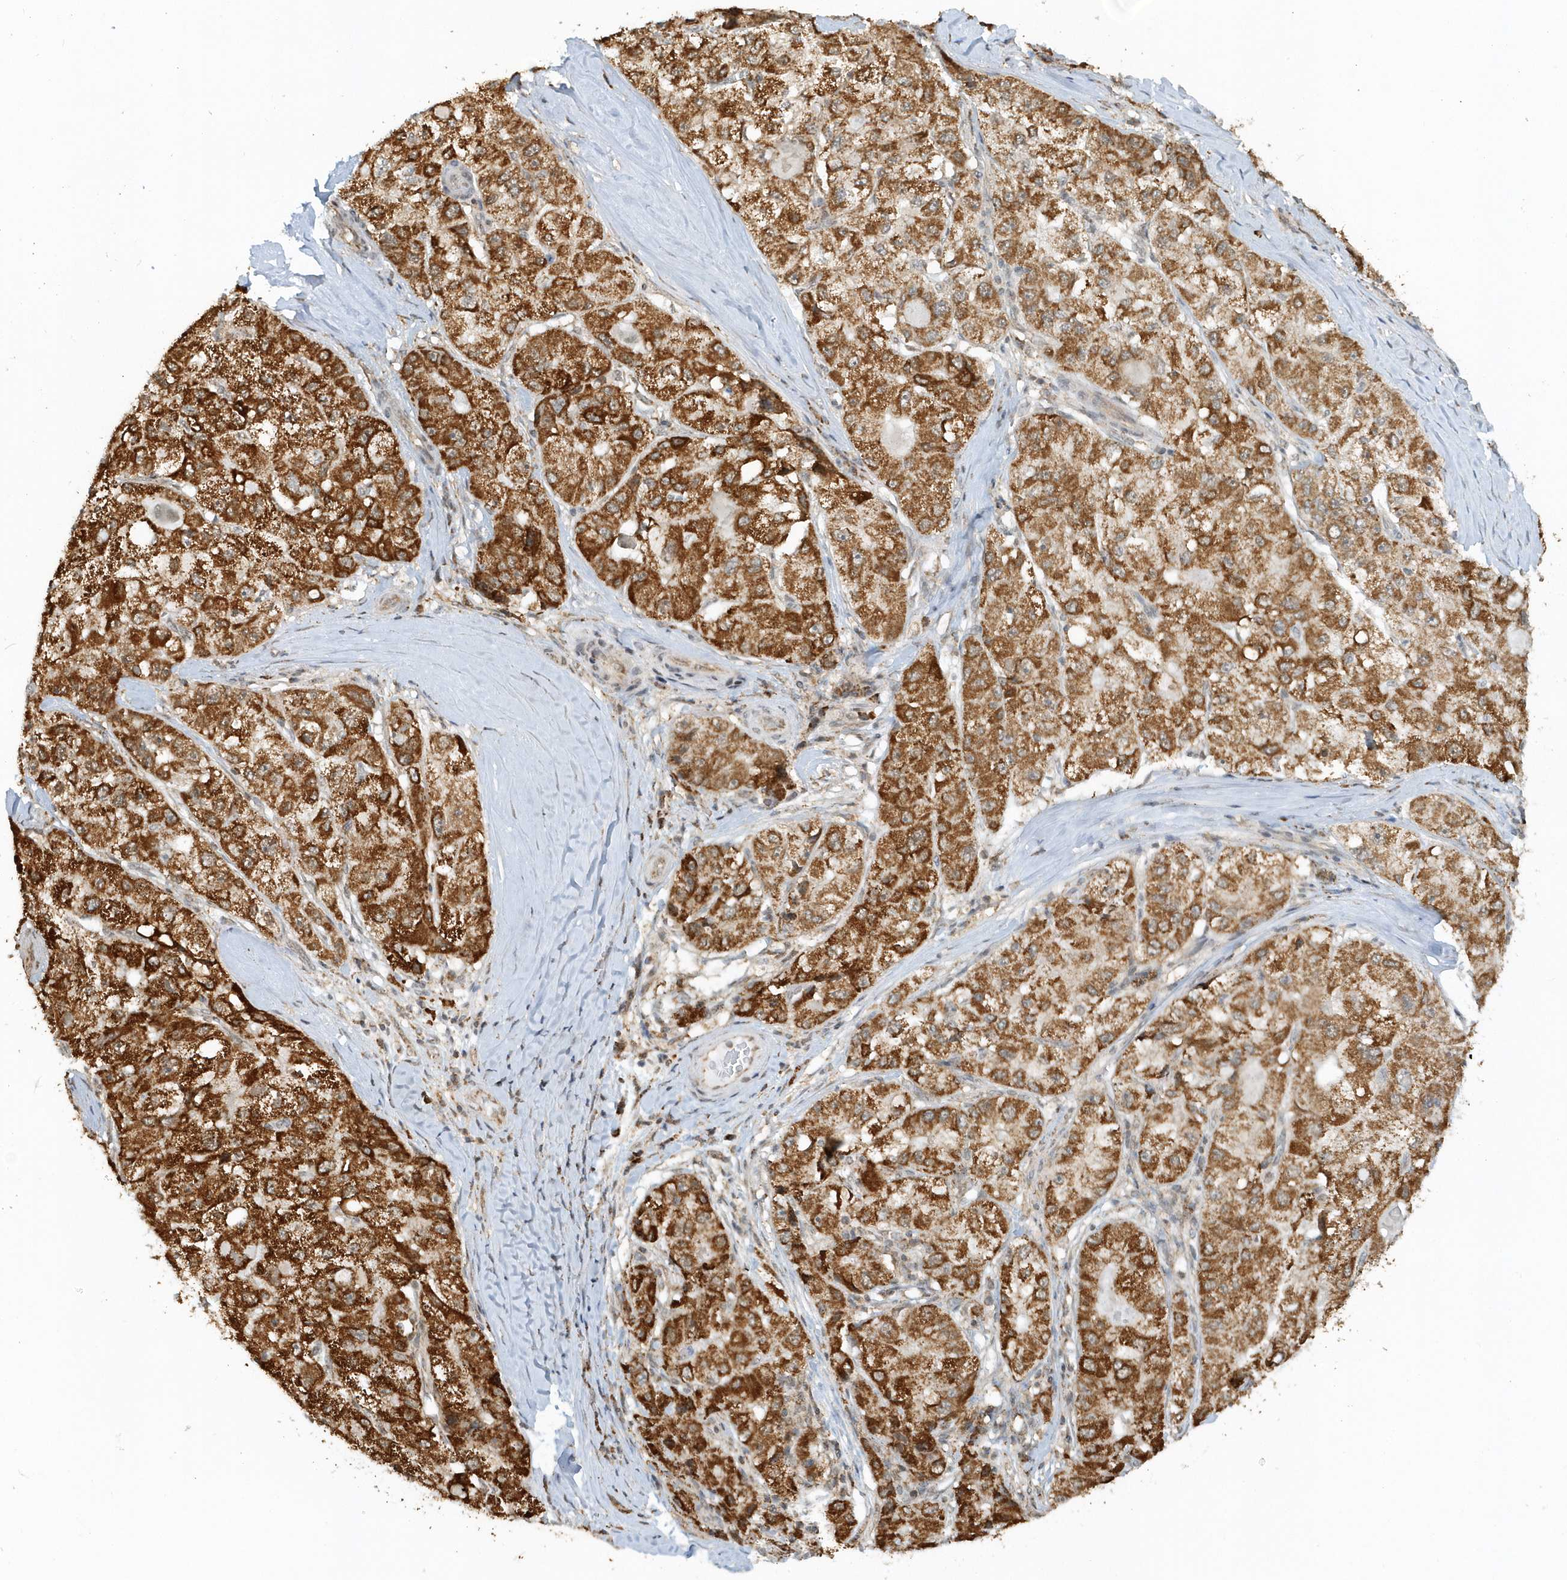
{"staining": {"intensity": "strong", "quantity": ">75%", "location": "cytoplasmic/membranous"}, "tissue": "liver cancer", "cell_type": "Tumor cells", "image_type": "cancer", "snomed": [{"axis": "morphology", "description": "Carcinoma, Hepatocellular, NOS"}, {"axis": "topography", "description": "Liver"}], "caption": "Protein staining by immunohistochemistry (IHC) shows strong cytoplasmic/membranous expression in about >75% of tumor cells in liver hepatocellular carcinoma.", "gene": "PSMD6", "patient": {"sex": "male", "age": 80}}